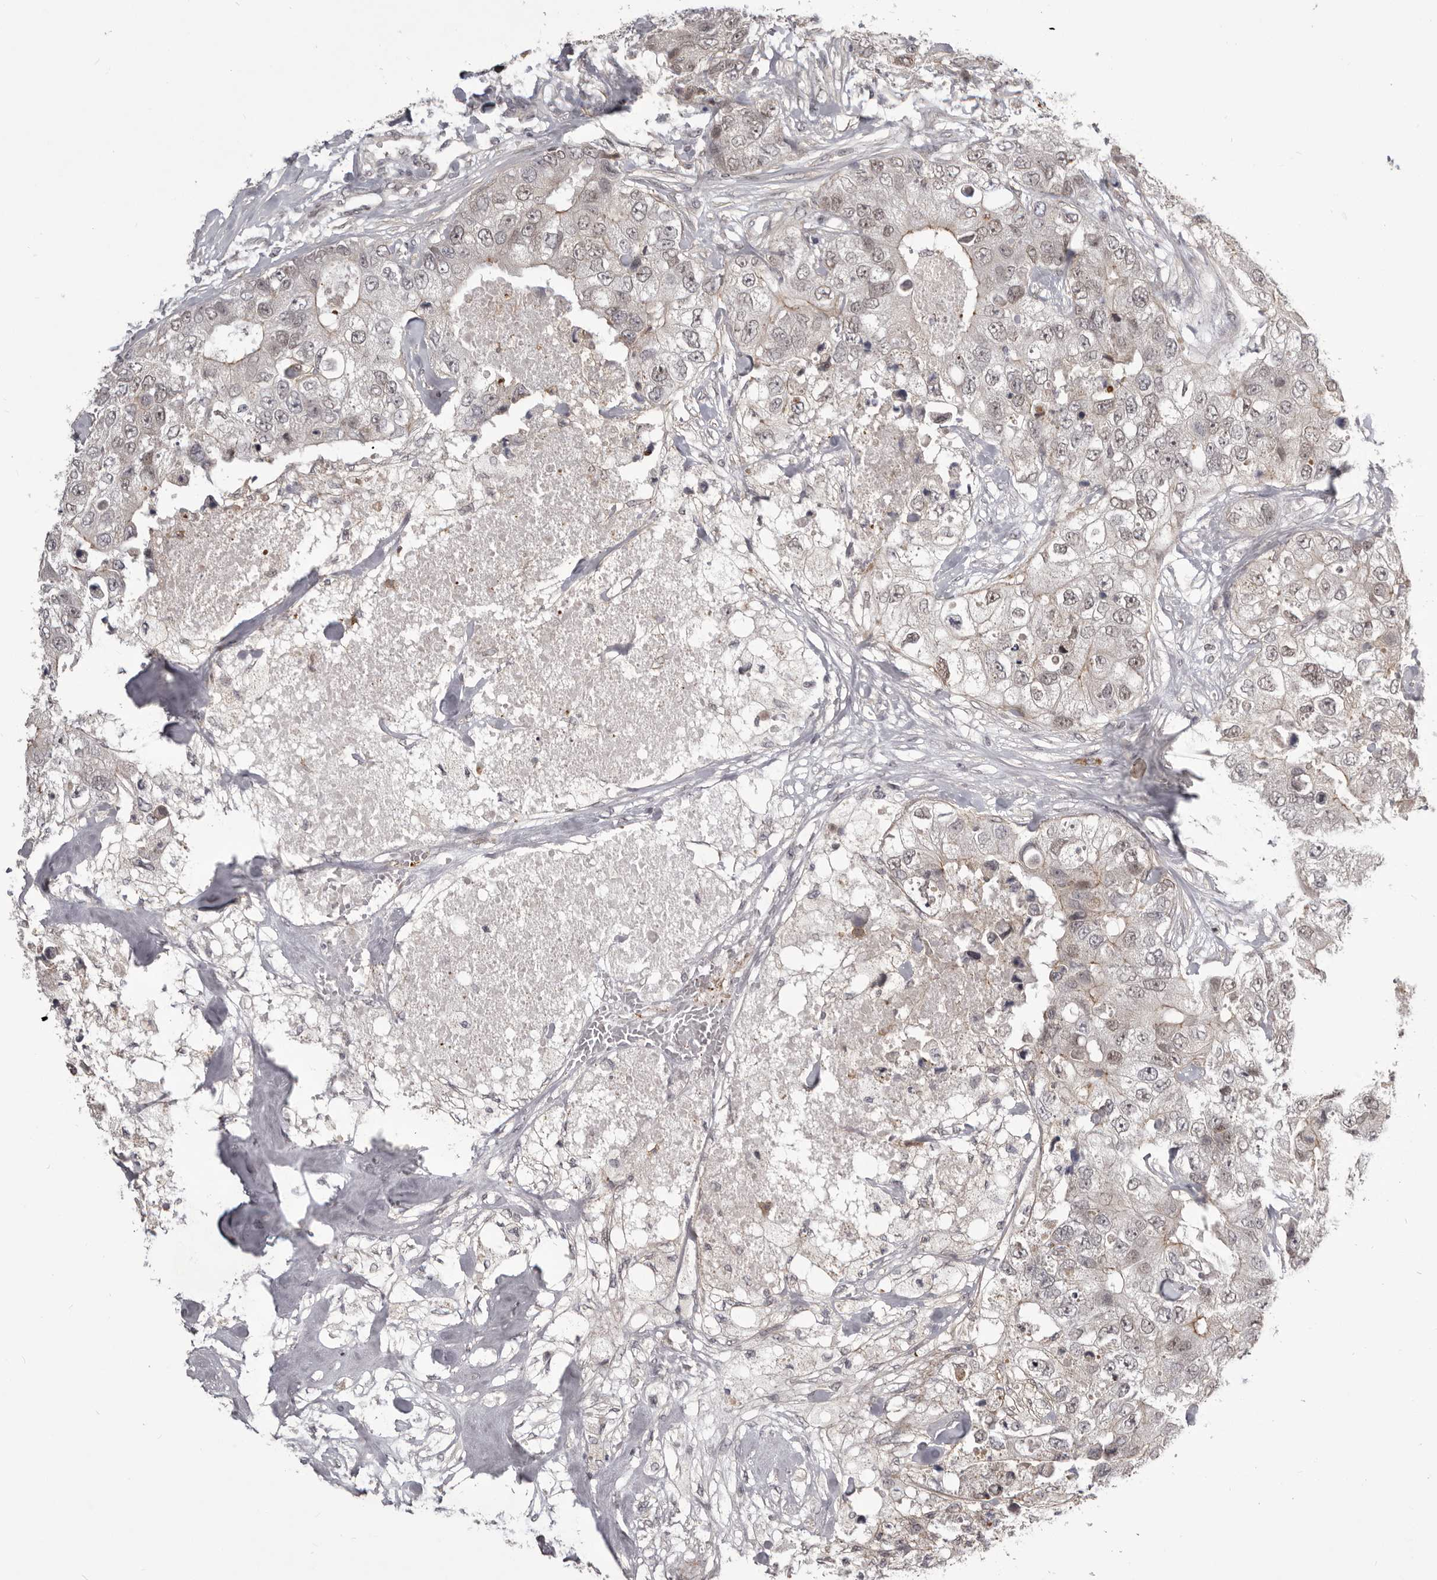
{"staining": {"intensity": "weak", "quantity": "25%-75%", "location": "nuclear"}, "tissue": "breast cancer", "cell_type": "Tumor cells", "image_type": "cancer", "snomed": [{"axis": "morphology", "description": "Duct carcinoma"}, {"axis": "topography", "description": "Breast"}], "caption": "Protein staining by immunohistochemistry (IHC) displays weak nuclear positivity in about 25%-75% of tumor cells in breast cancer.", "gene": "RNF2", "patient": {"sex": "female", "age": 62}}